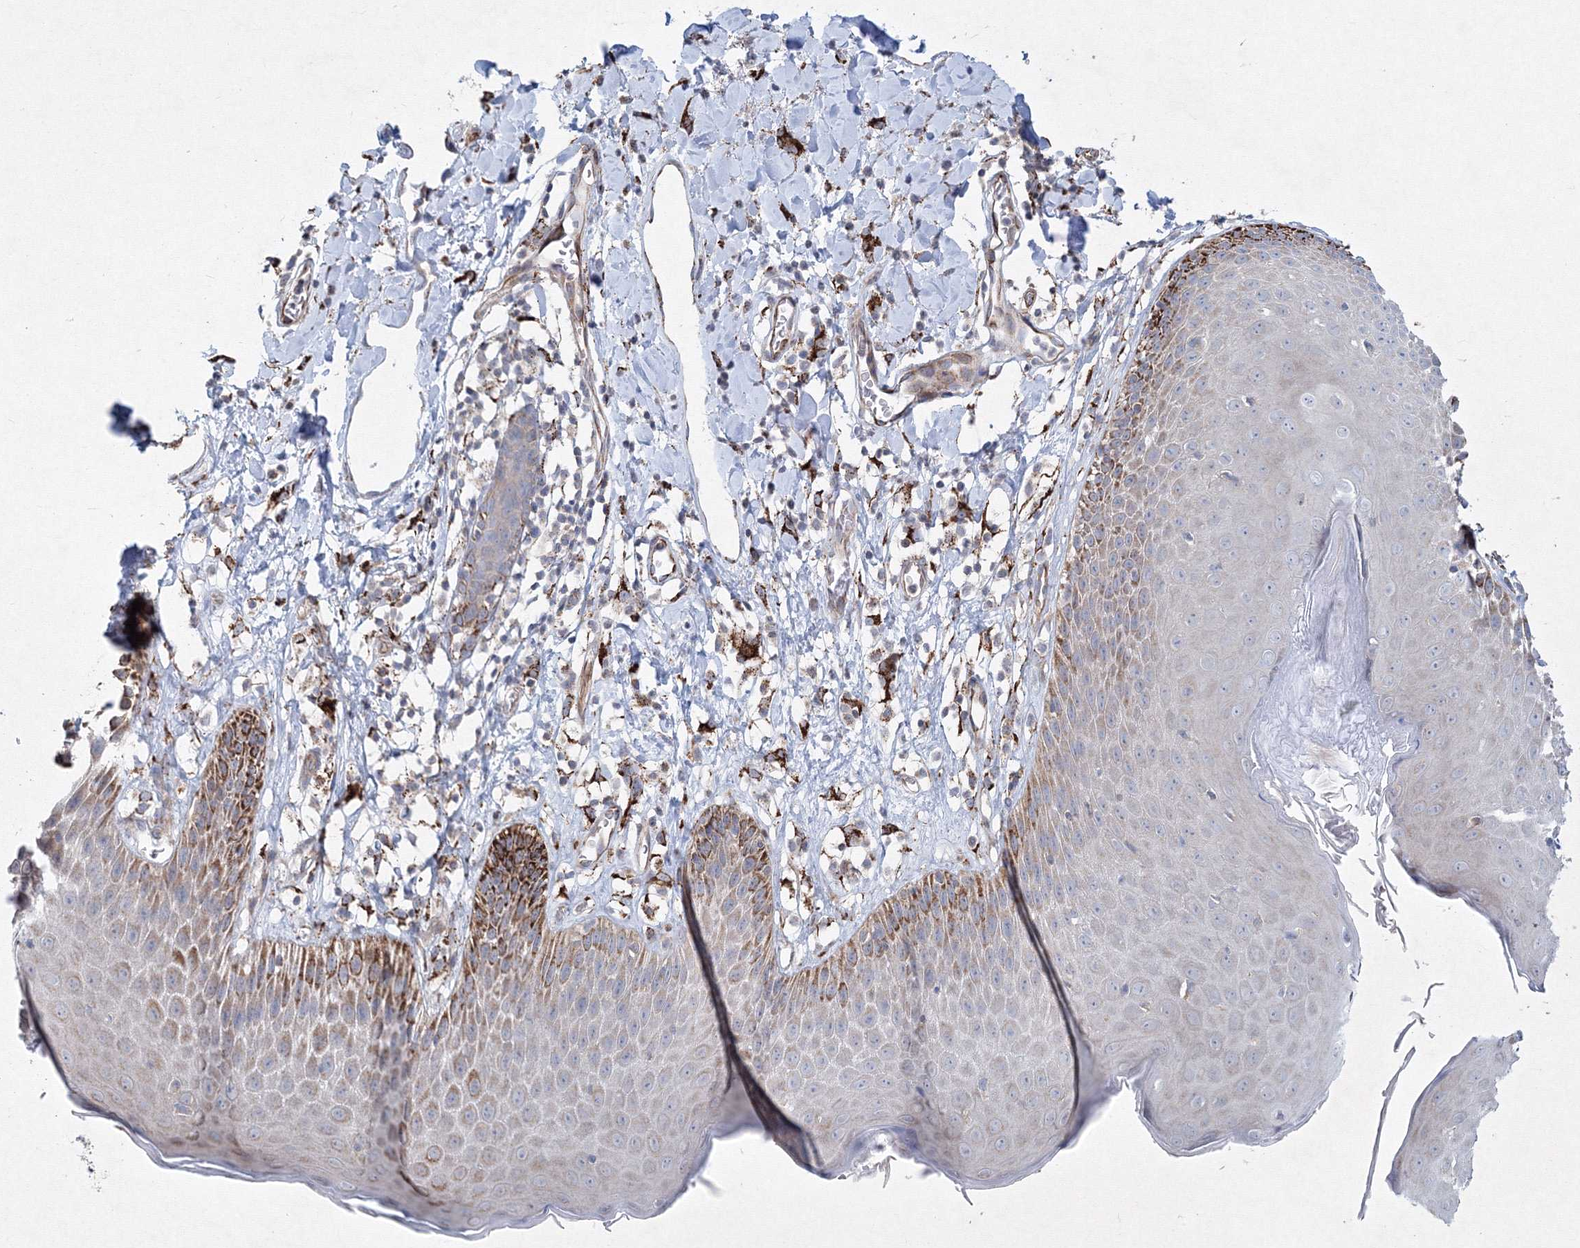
{"staining": {"intensity": "strong", "quantity": "25%-75%", "location": "cytoplasmic/membranous"}, "tissue": "skin", "cell_type": "Epidermal cells", "image_type": "normal", "snomed": [{"axis": "morphology", "description": "Normal tissue, NOS"}, {"axis": "topography", "description": "Vulva"}], "caption": "Normal skin reveals strong cytoplasmic/membranous expression in about 25%-75% of epidermal cells The protein is stained brown, and the nuclei are stained in blue (DAB IHC with brightfield microscopy, high magnification)..", "gene": "WDR49", "patient": {"sex": "female", "age": 68}}